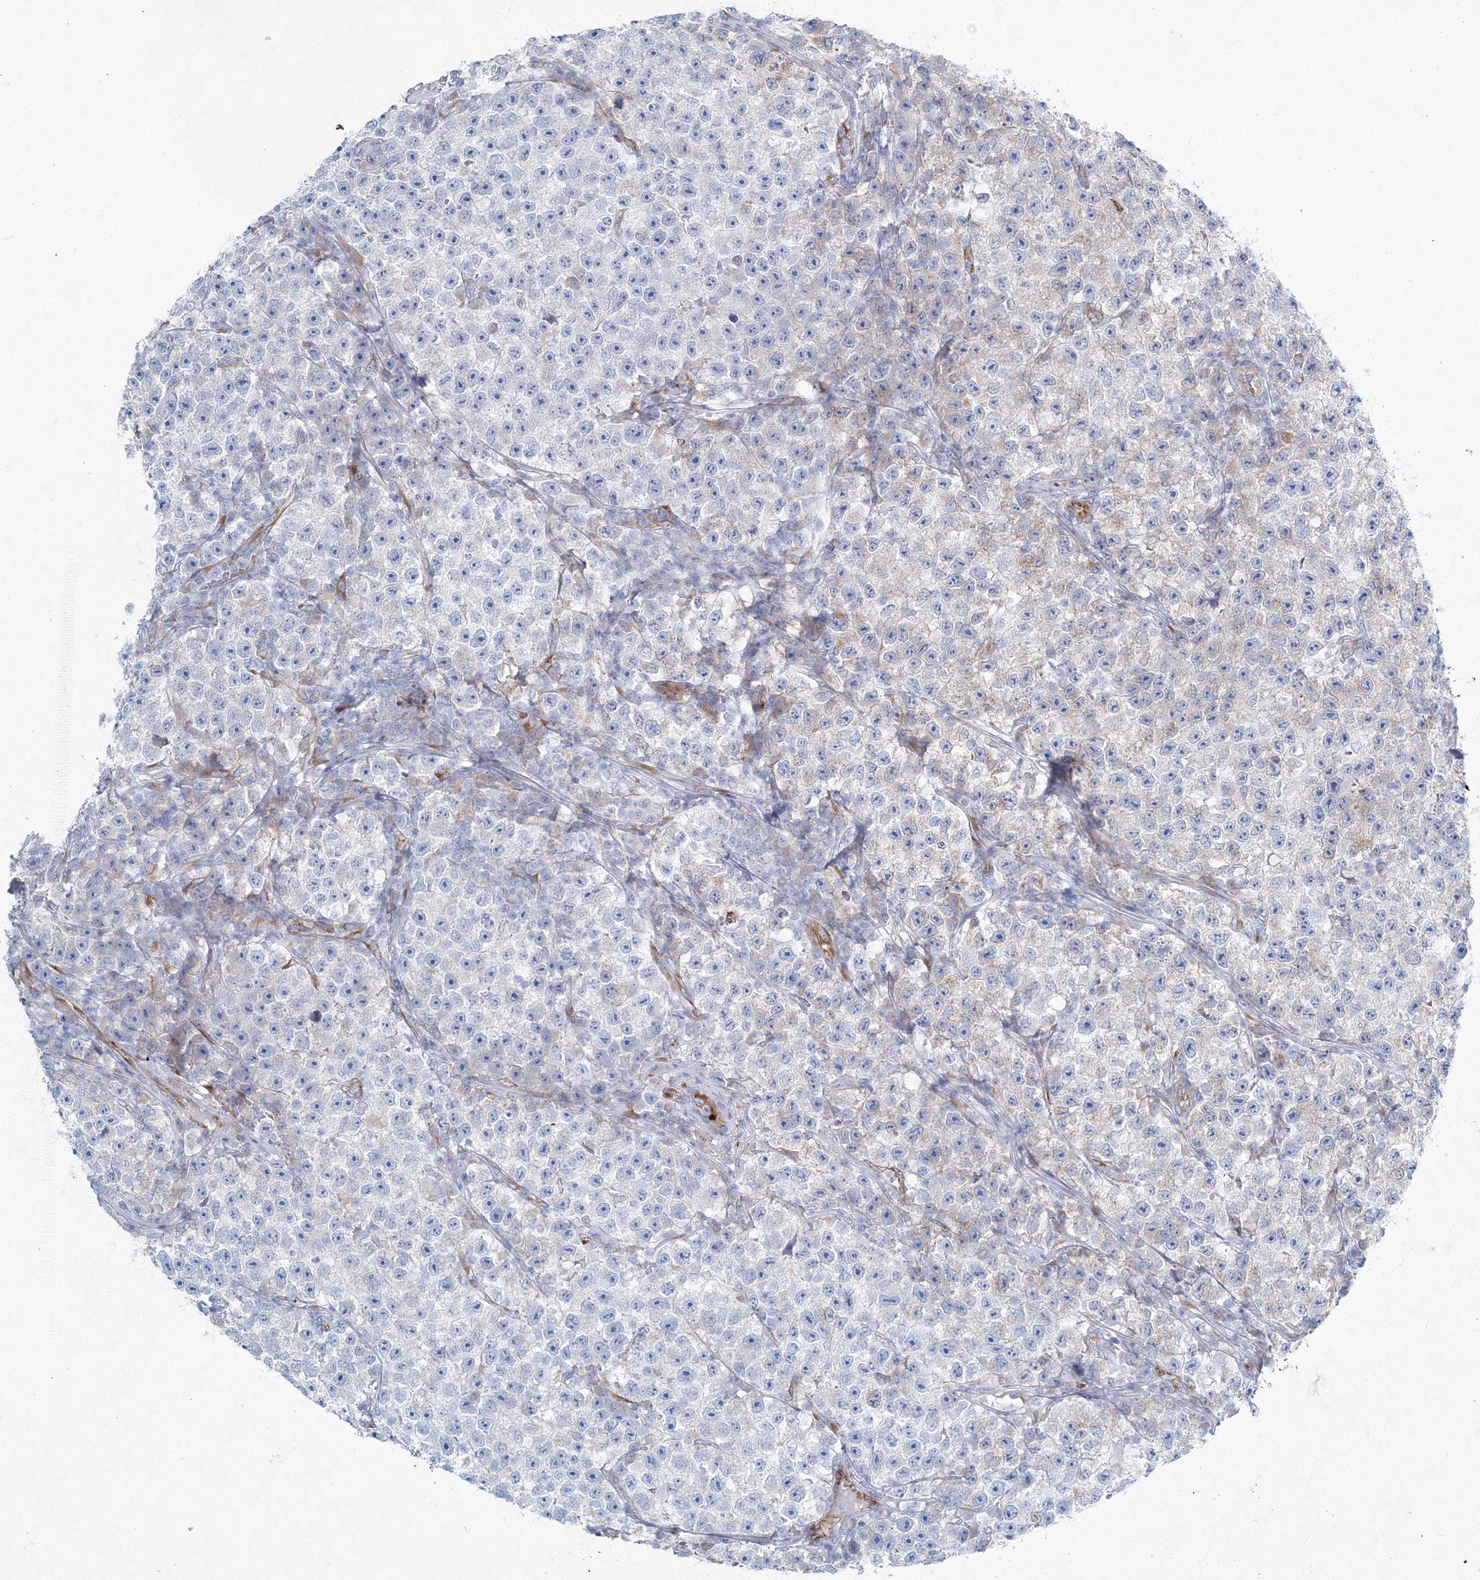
{"staining": {"intensity": "negative", "quantity": "none", "location": "none"}, "tissue": "testis cancer", "cell_type": "Tumor cells", "image_type": "cancer", "snomed": [{"axis": "morphology", "description": "Seminoma, NOS"}, {"axis": "topography", "description": "Testis"}], "caption": "Tumor cells show no significant expression in testis seminoma.", "gene": "RCN1", "patient": {"sex": "male", "age": 22}}